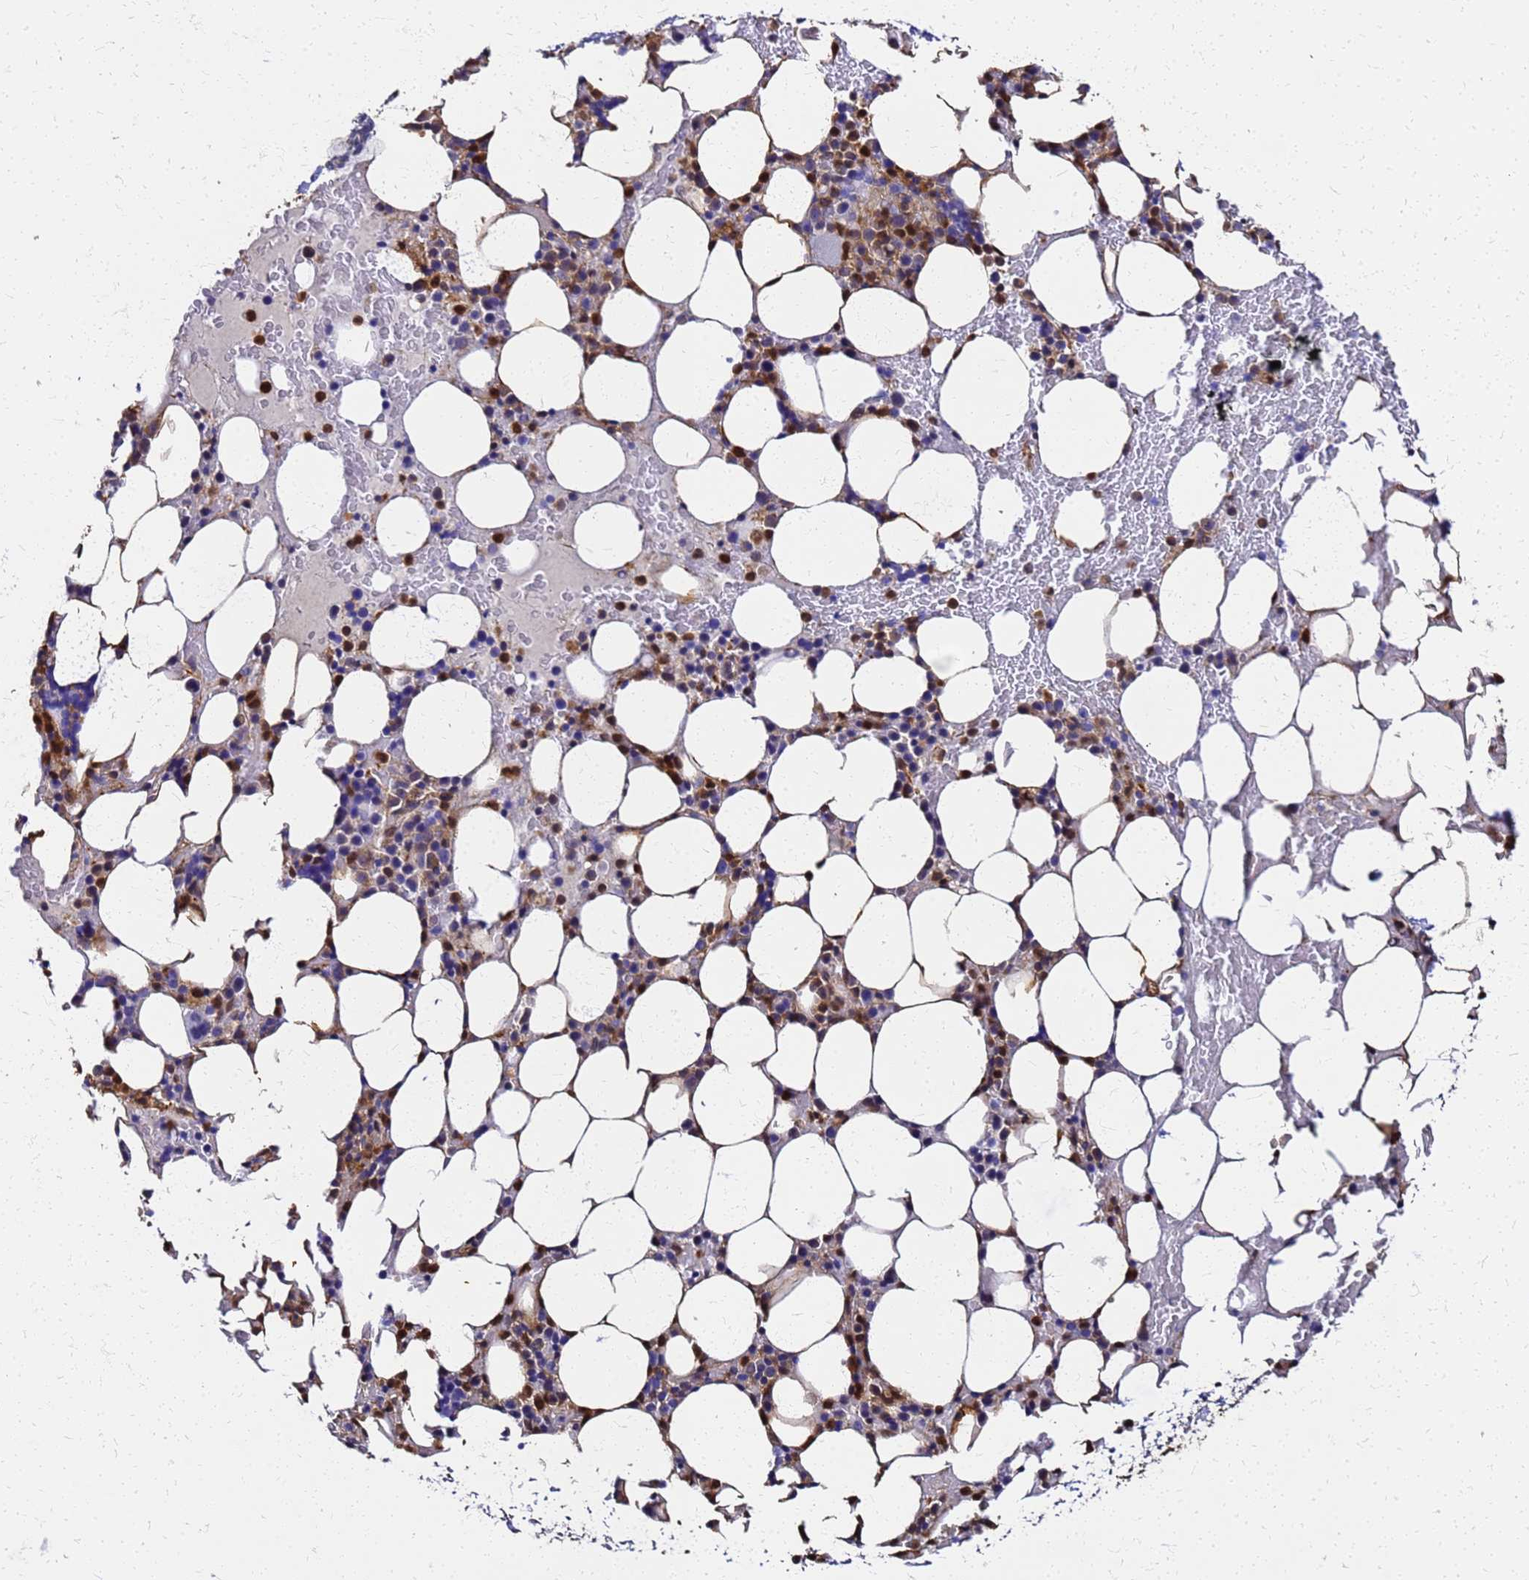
{"staining": {"intensity": "moderate", "quantity": "25%-75%", "location": "cytoplasmic/membranous,nuclear"}, "tissue": "bone marrow", "cell_type": "Hematopoietic cells", "image_type": "normal", "snomed": [{"axis": "morphology", "description": "Normal tissue, NOS"}, {"axis": "topography", "description": "Bone marrow"}], "caption": "Immunohistochemistry of normal bone marrow displays medium levels of moderate cytoplasmic/membranous,nuclear staining in about 25%-75% of hematopoietic cells.", "gene": "S100A11", "patient": {"sex": "male", "age": 78}}